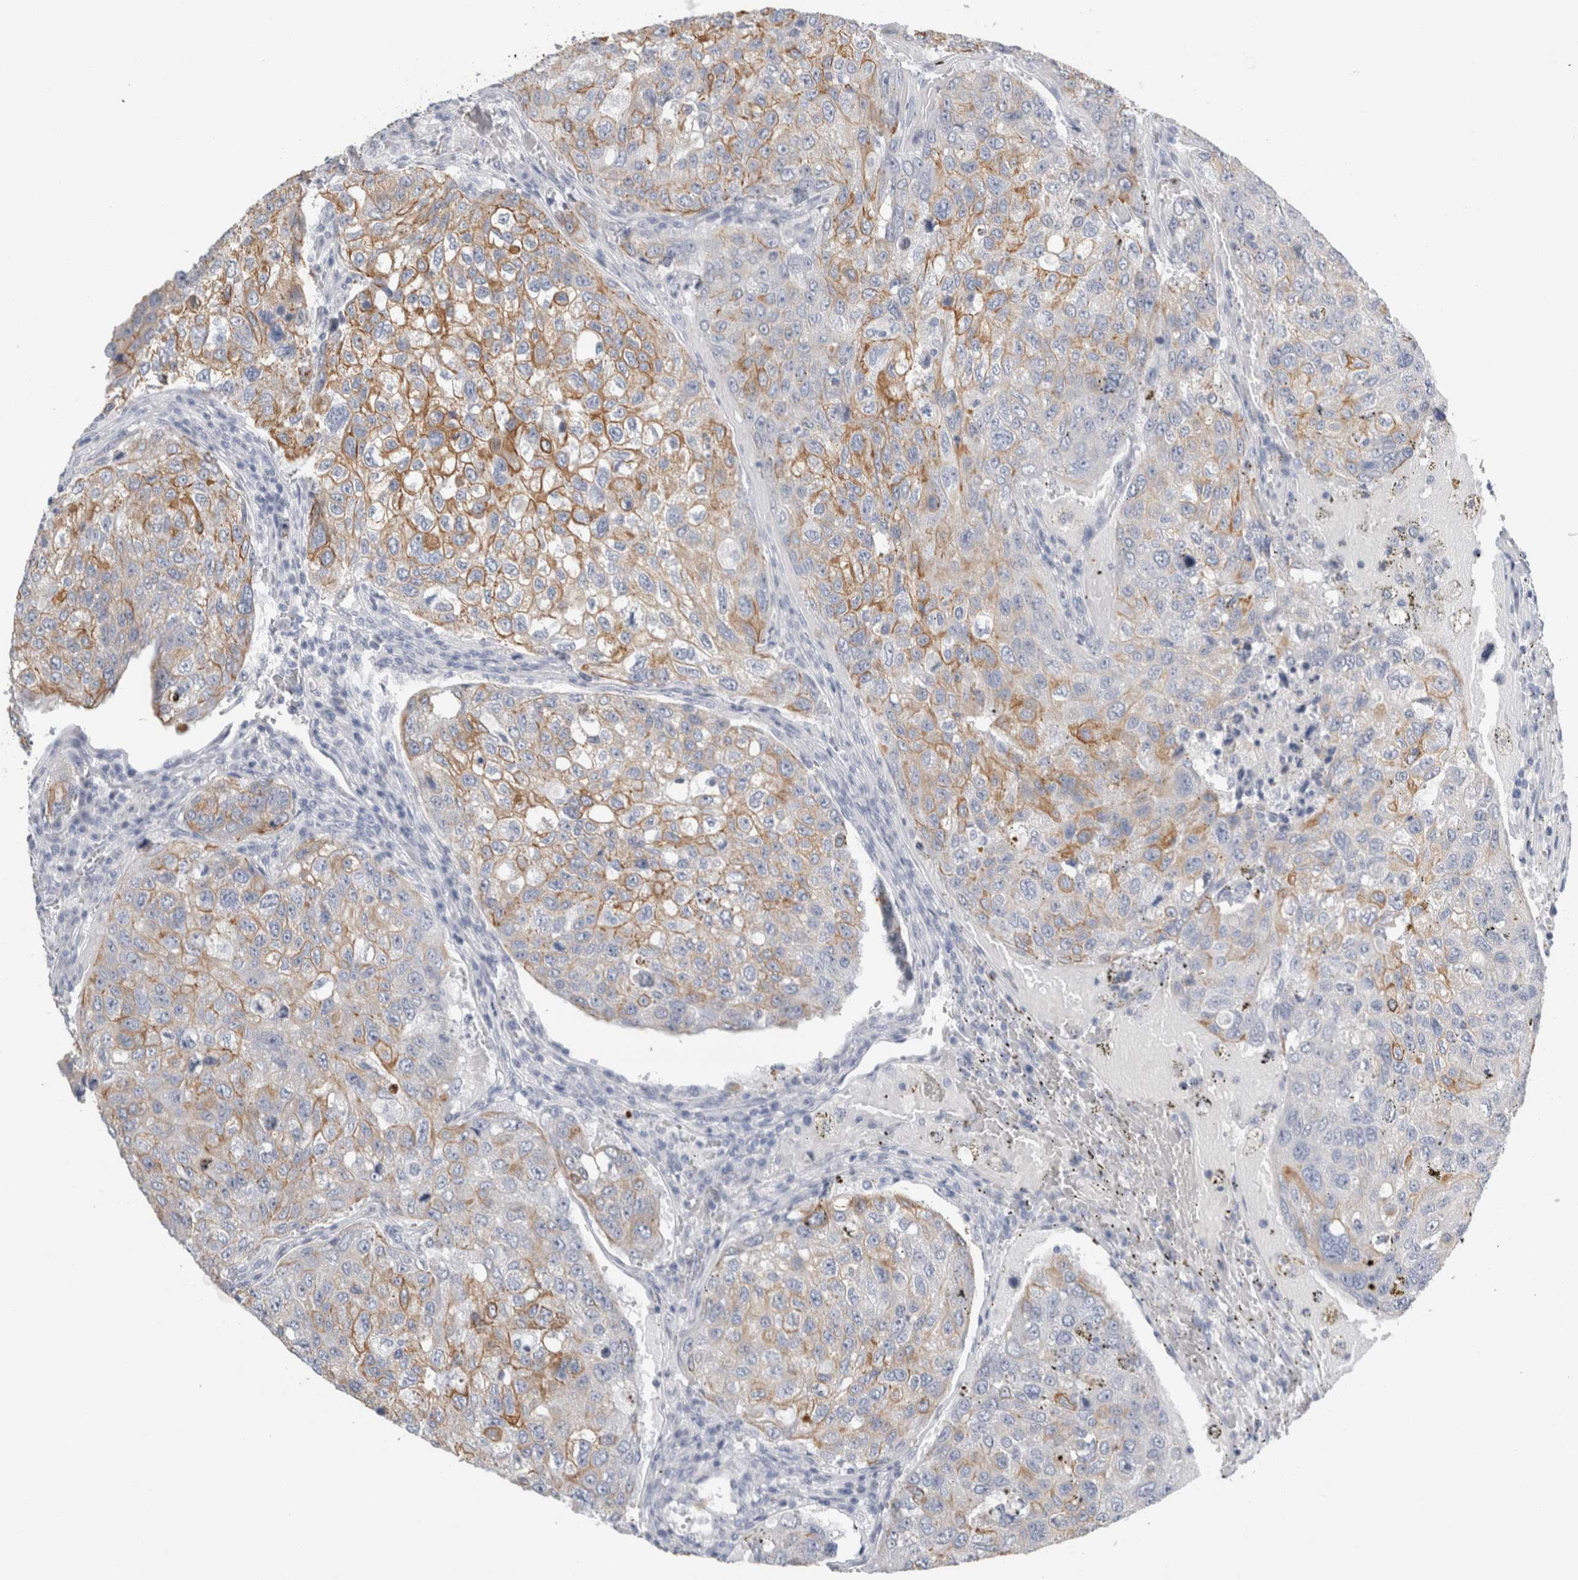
{"staining": {"intensity": "moderate", "quantity": "<25%", "location": "cytoplasmic/membranous"}, "tissue": "urothelial cancer", "cell_type": "Tumor cells", "image_type": "cancer", "snomed": [{"axis": "morphology", "description": "Urothelial carcinoma, High grade"}, {"axis": "topography", "description": "Lymph node"}, {"axis": "topography", "description": "Urinary bladder"}], "caption": "Immunohistochemistry (IHC) (DAB) staining of human urothelial cancer reveals moderate cytoplasmic/membranous protein expression in about <25% of tumor cells.", "gene": "RPH3AL", "patient": {"sex": "male", "age": 51}}